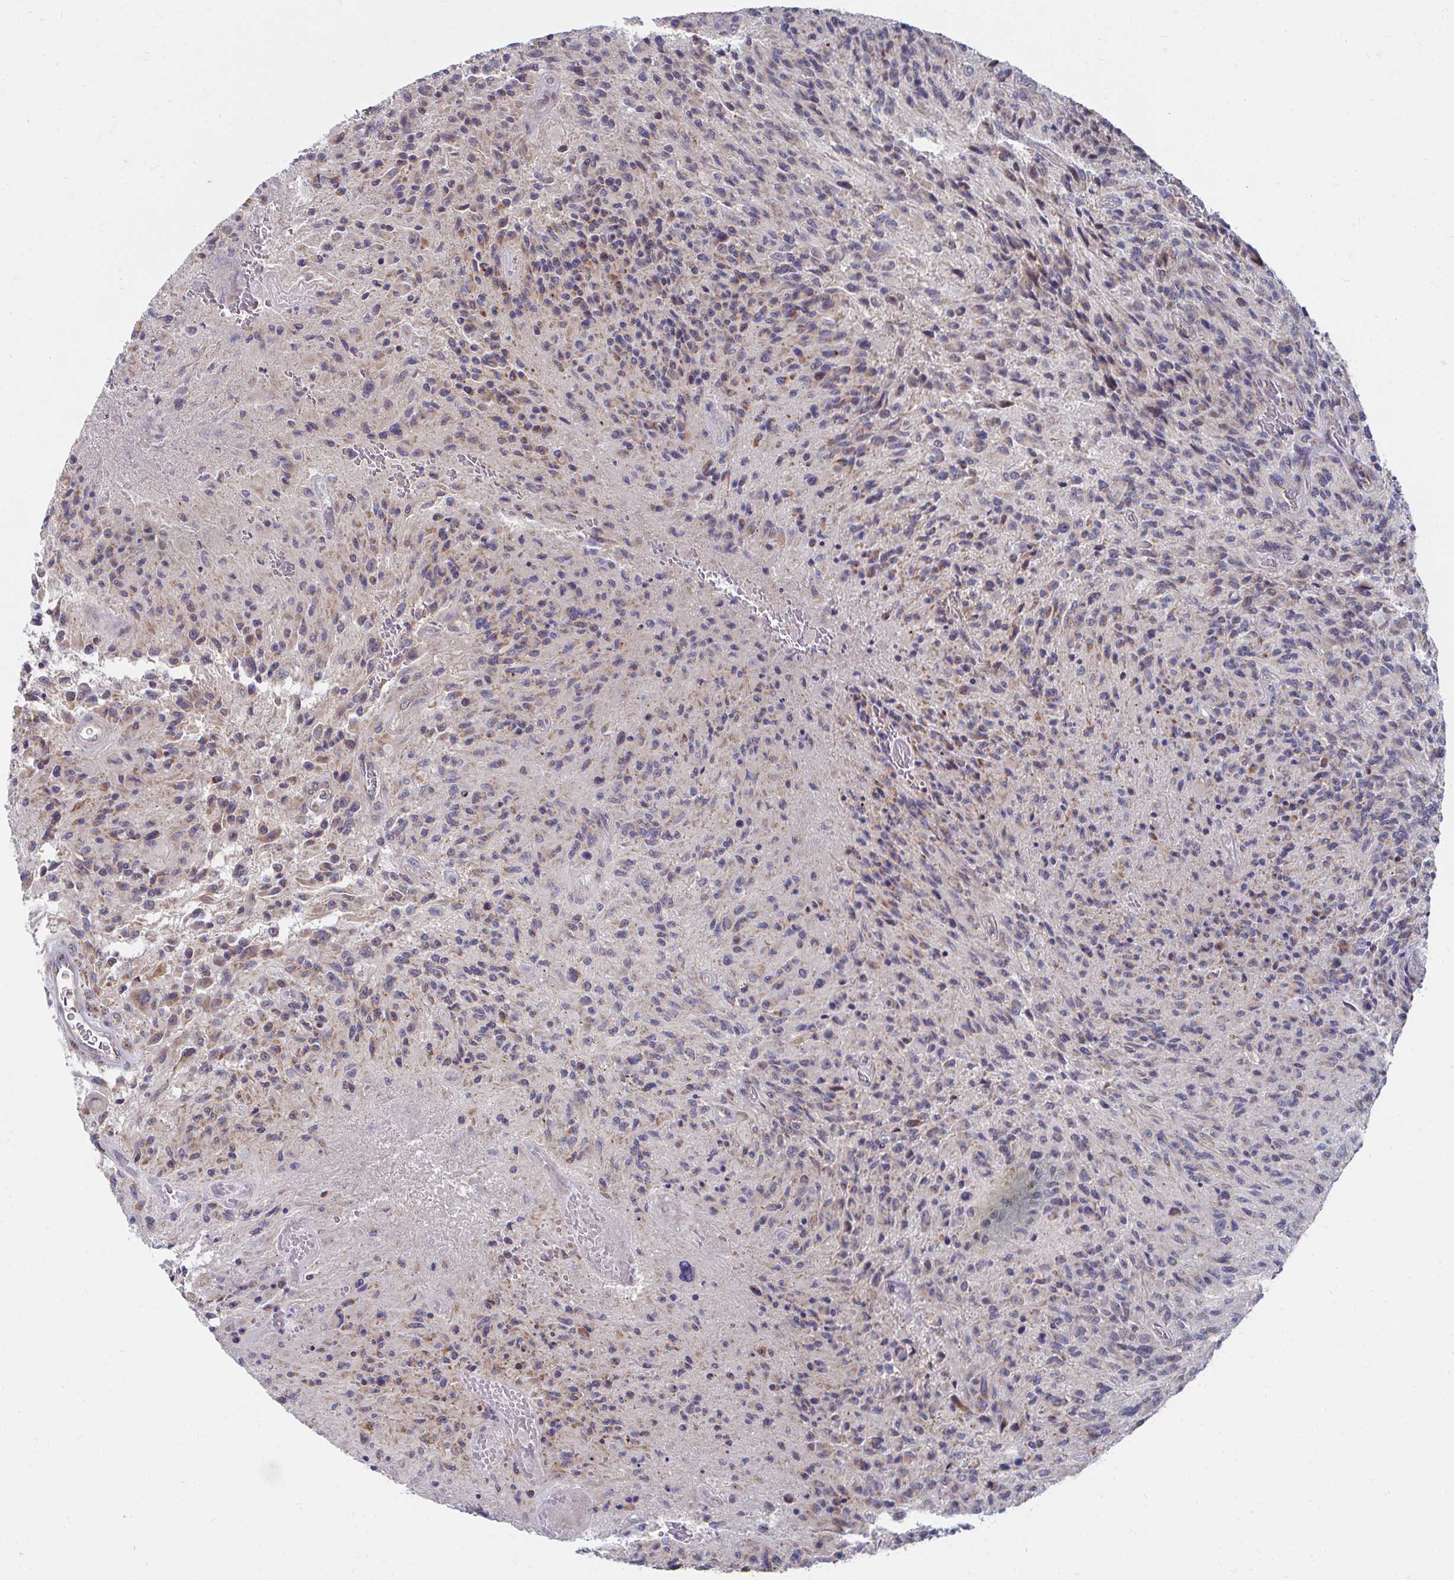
{"staining": {"intensity": "moderate", "quantity": "25%-75%", "location": "cytoplasmic/membranous"}, "tissue": "glioma", "cell_type": "Tumor cells", "image_type": "cancer", "snomed": [{"axis": "morphology", "description": "Normal tissue, NOS"}, {"axis": "morphology", "description": "Glioma, malignant, High grade"}, {"axis": "topography", "description": "Cerebral cortex"}], "caption": "High-power microscopy captured an immunohistochemistry micrograph of glioma, revealing moderate cytoplasmic/membranous staining in about 25%-75% of tumor cells.", "gene": "PEX3", "patient": {"sex": "male", "age": 56}}